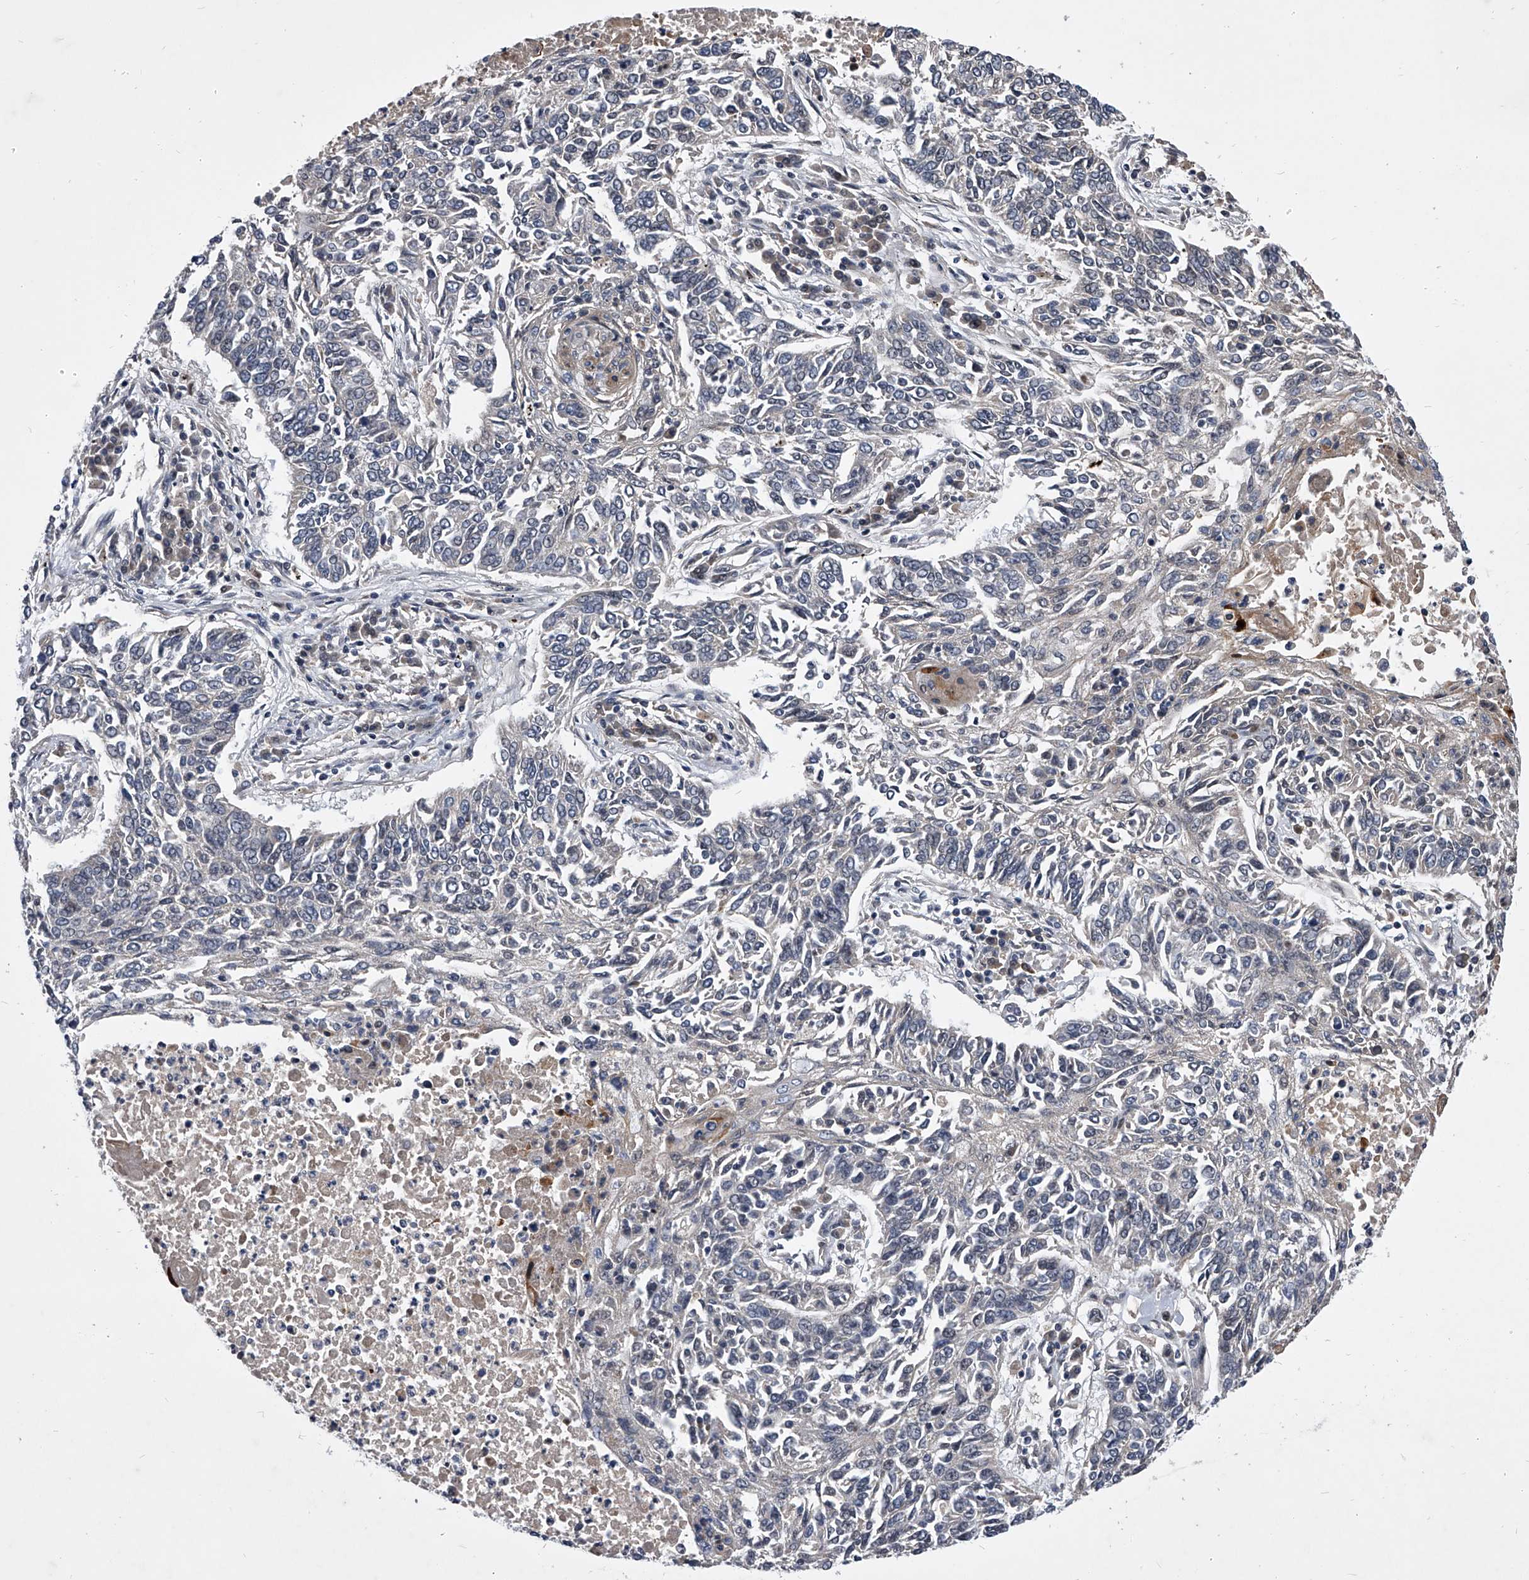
{"staining": {"intensity": "negative", "quantity": "none", "location": "none"}, "tissue": "lung cancer", "cell_type": "Tumor cells", "image_type": "cancer", "snomed": [{"axis": "morphology", "description": "Normal tissue, NOS"}, {"axis": "morphology", "description": "Squamous cell carcinoma, NOS"}, {"axis": "topography", "description": "Cartilage tissue"}, {"axis": "topography", "description": "Bronchus"}, {"axis": "topography", "description": "Lung"}], "caption": "DAB immunohistochemical staining of lung cancer displays no significant expression in tumor cells.", "gene": "ZNF76", "patient": {"sex": "female", "age": 49}}